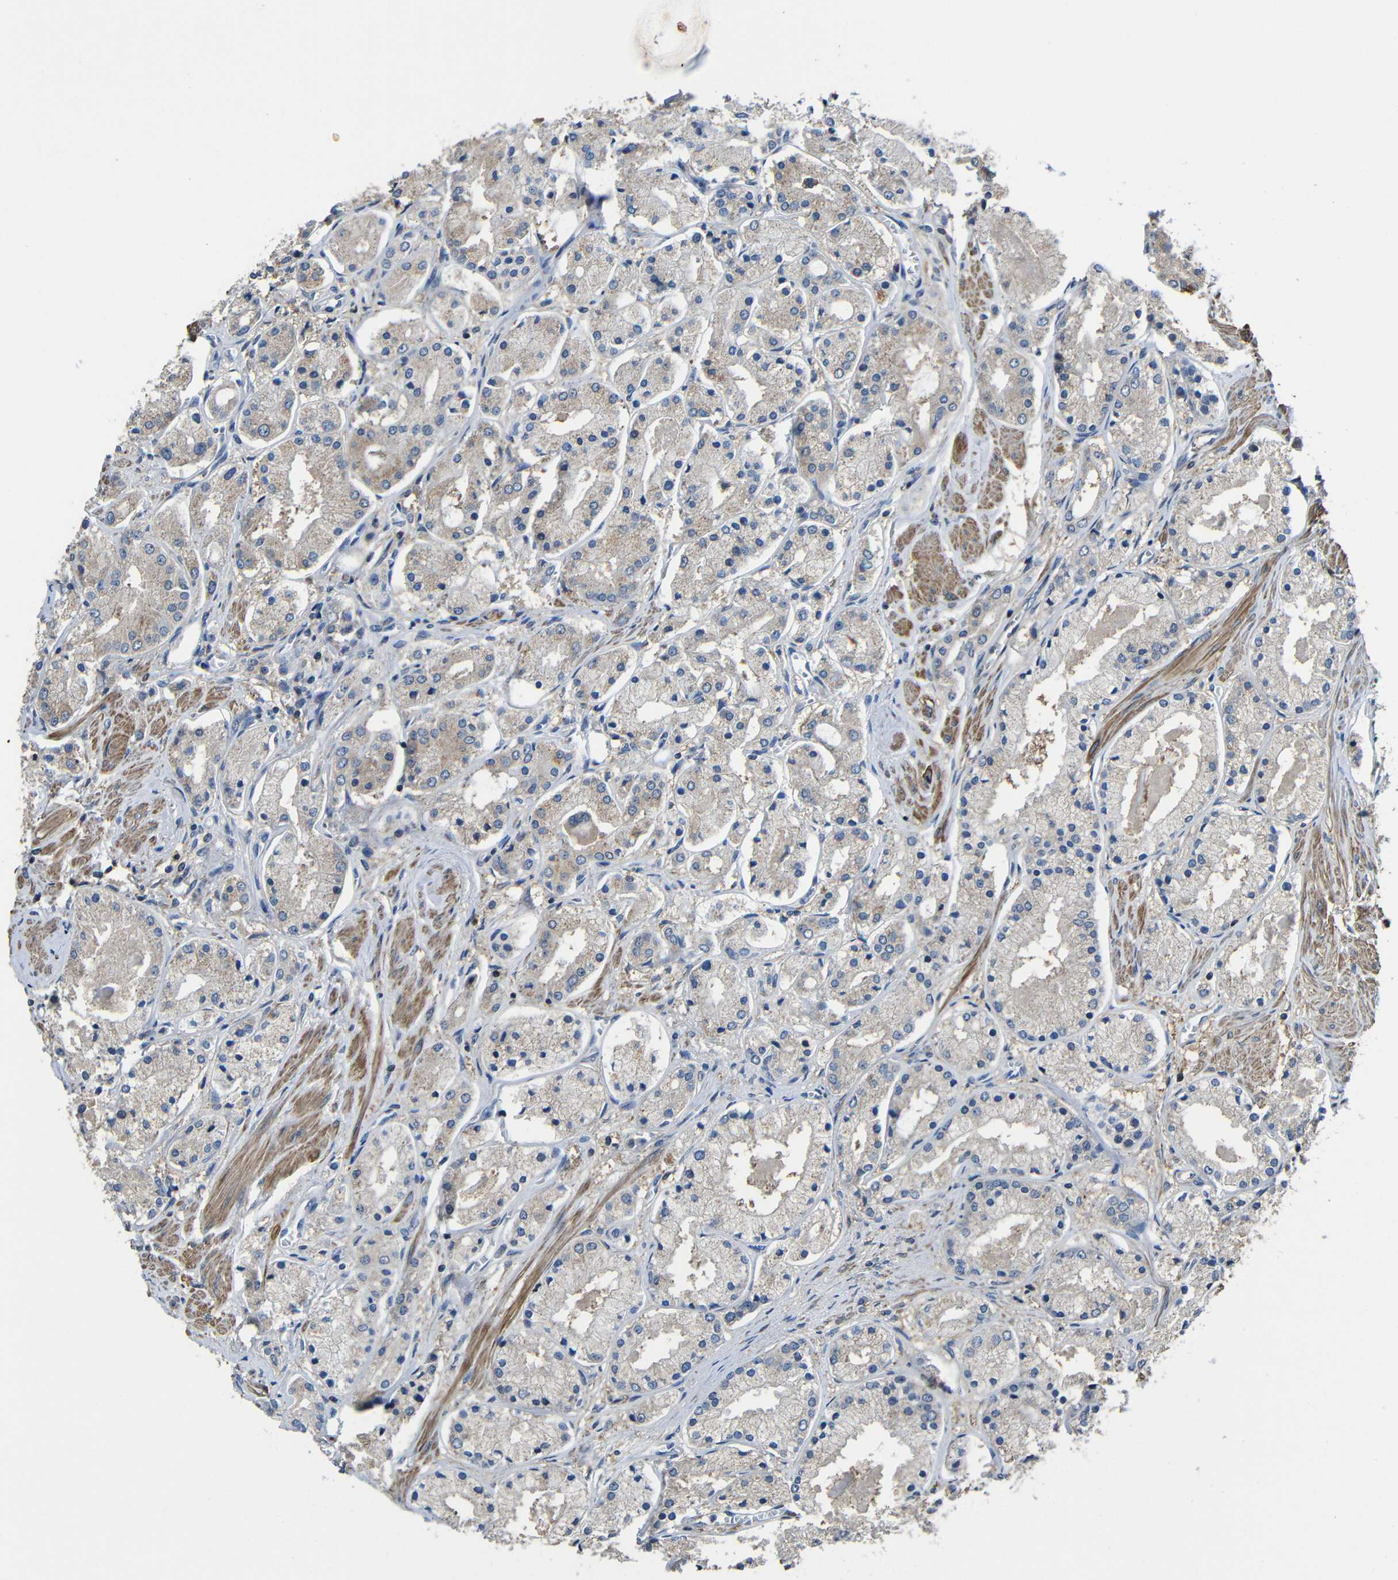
{"staining": {"intensity": "weak", "quantity": "25%-75%", "location": "cytoplasmic/membranous"}, "tissue": "prostate cancer", "cell_type": "Tumor cells", "image_type": "cancer", "snomed": [{"axis": "morphology", "description": "Adenocarcinoma, High grade"}, {"axis": "topography", "description": "Prostate"}], "caption": "This photomicrograph exhibits immunohistochemistry (IHC) staining of prostate cancer, with low weak cytoplasmic/membranous positivity in about 25%-75% of tumor cells.", "gene": "GDI1", "patient": {"sex": "male", "age": 66}}